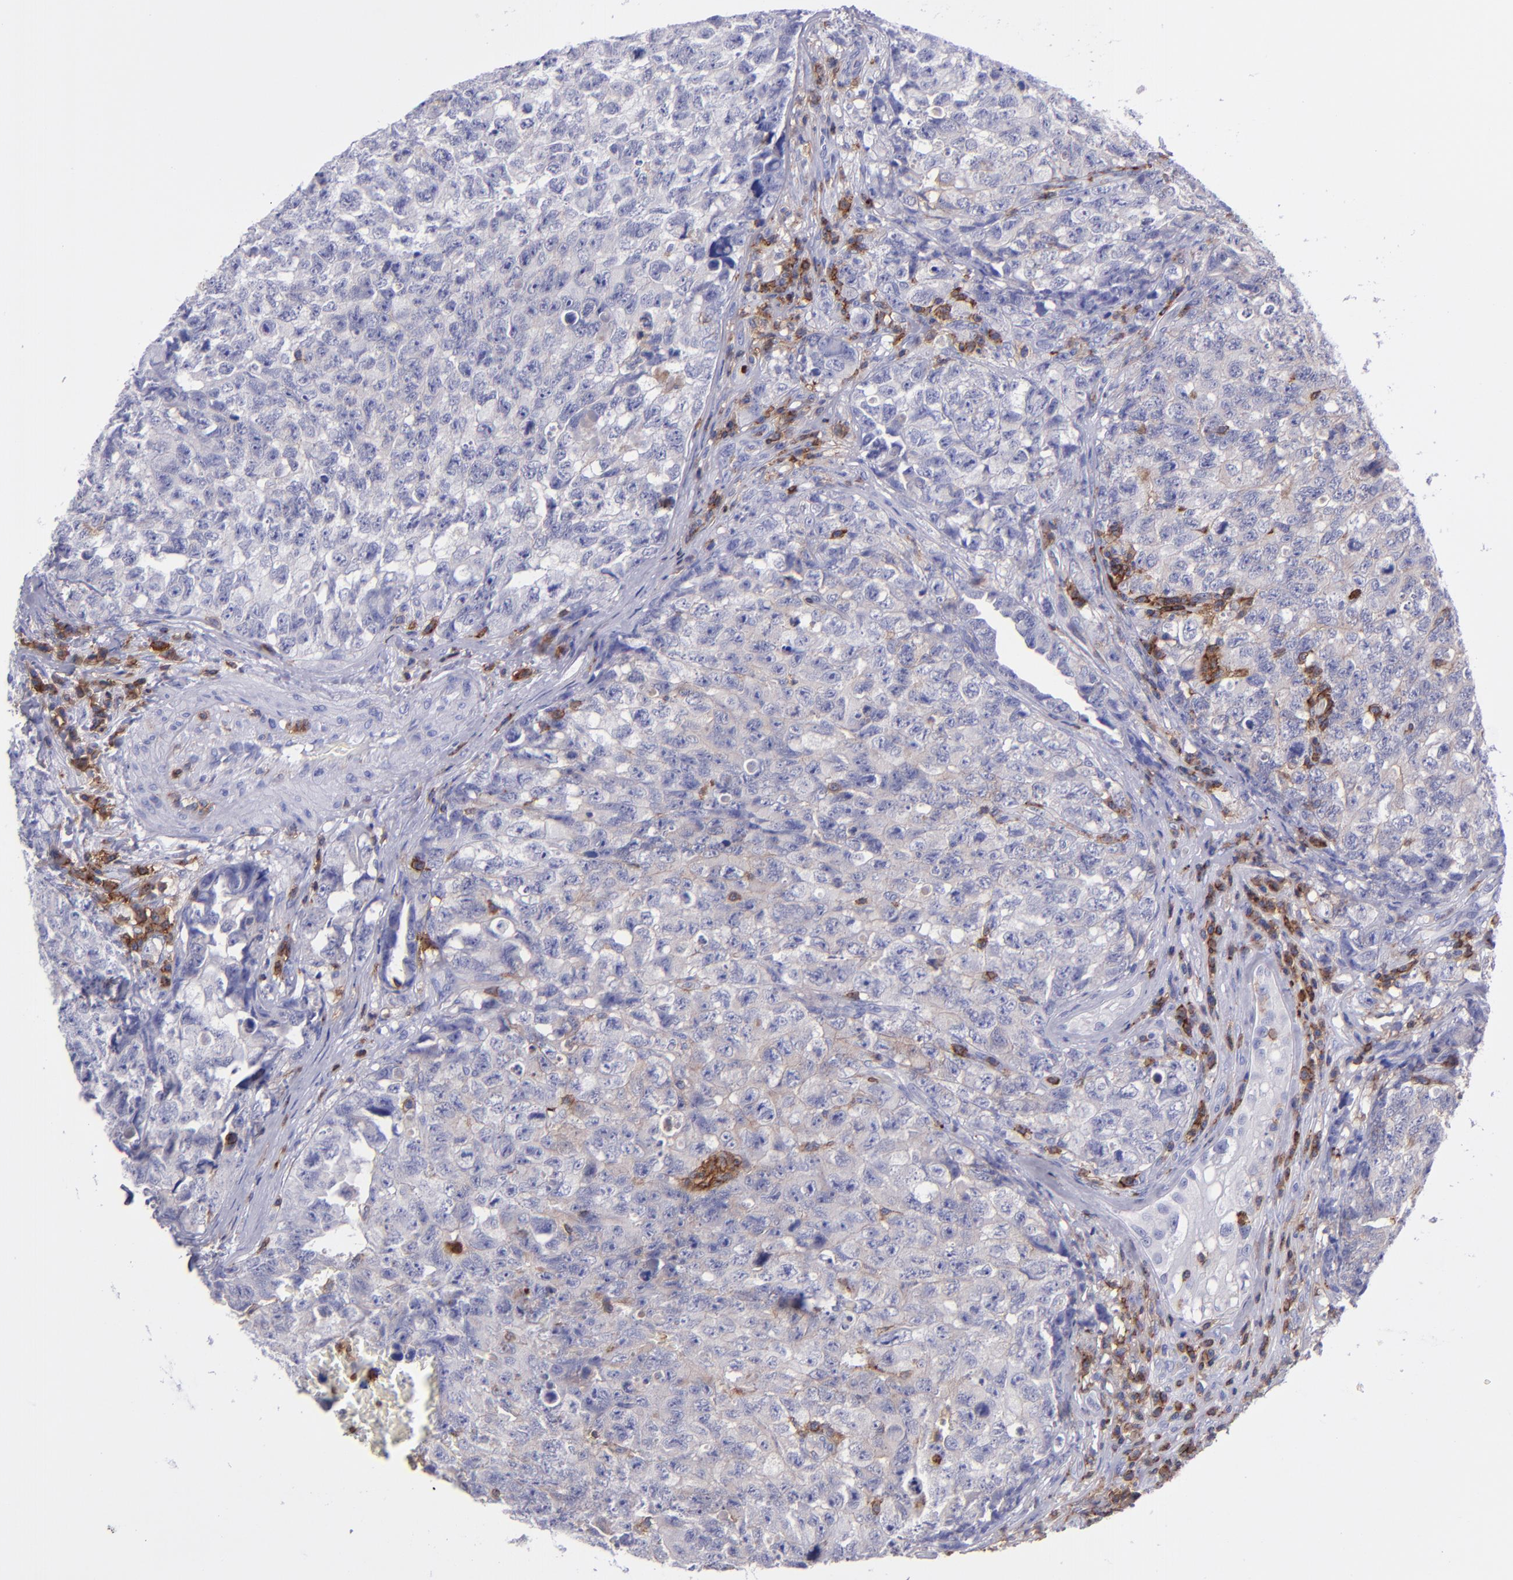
{"staining": {"intensity": "negative", "quantity": "none", "location": "none"}, "tissue": "testis cancer", "cell_type": "Tumor cells", "image_type": "cancer", "snomed": [{"axis": "morphology", "description": "Carcinoma, Embryonal, NOS"}, {"axis": "topography", "description": "Testis"}], "caption": "IHC of embryonal carcinoma (testis) demonstrates no staining in tumor cells. Nuclei are stained in blue.", "gene": "ICAM3", "patient": {"sex": "male", "age": 31}}